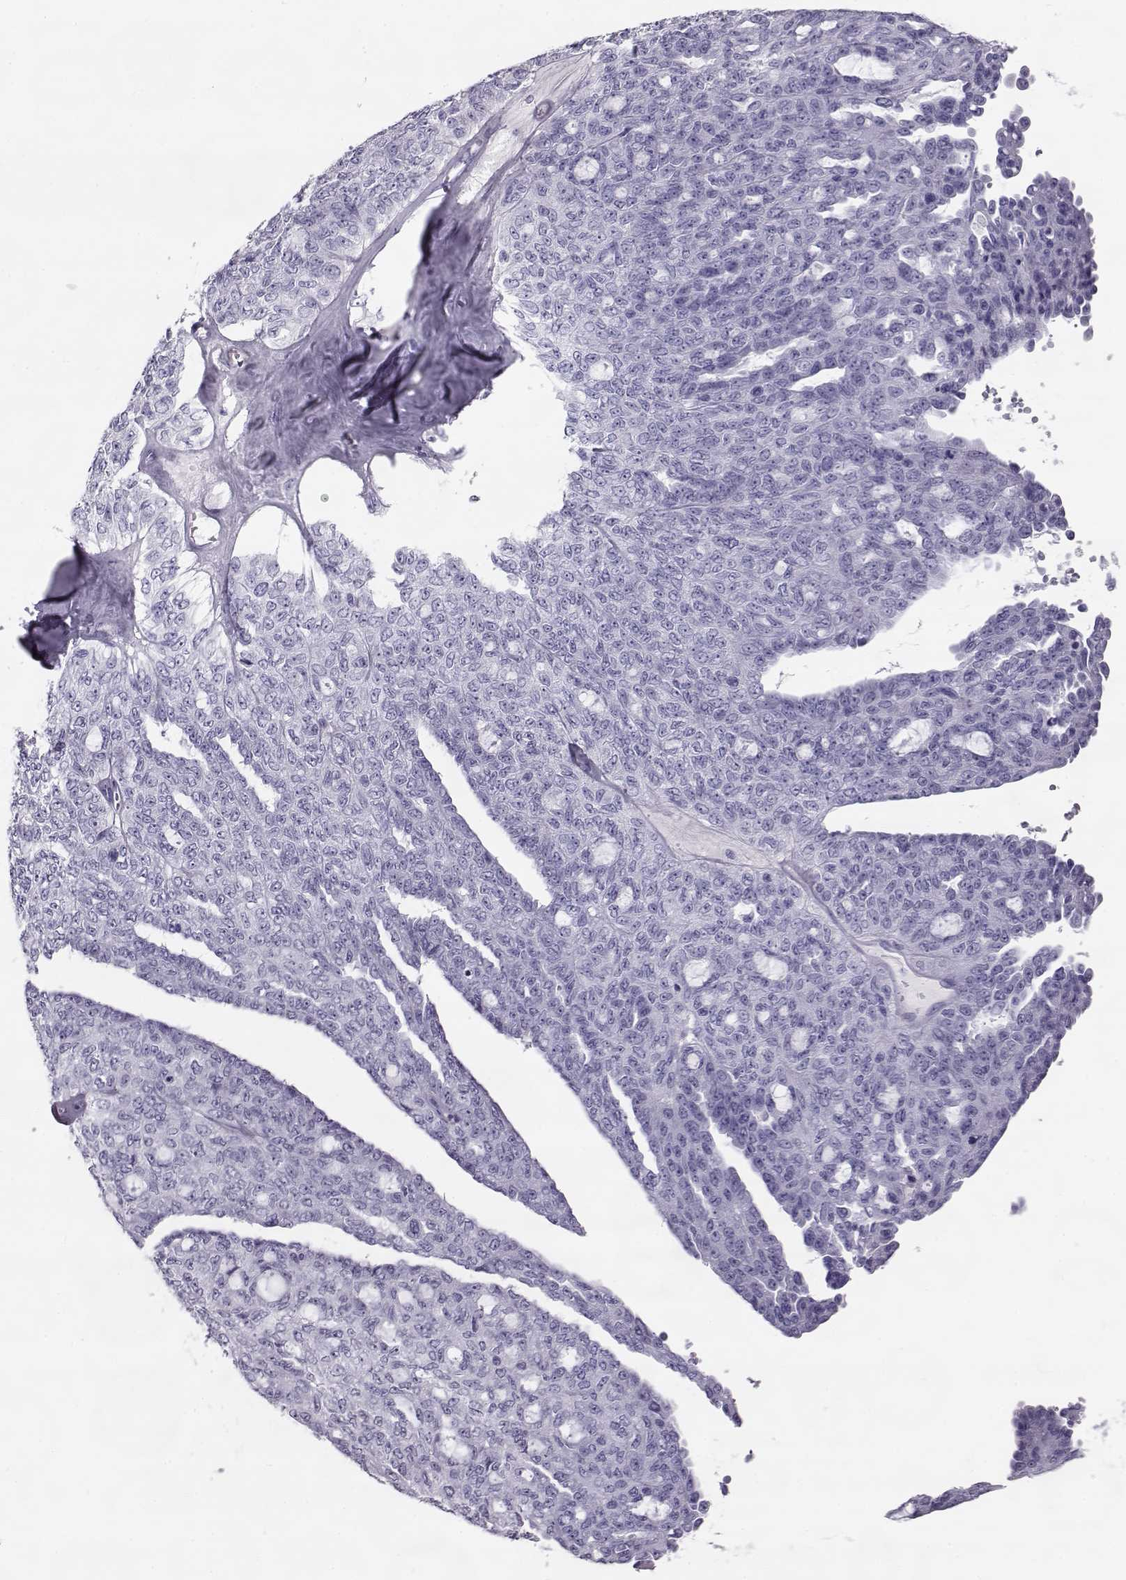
{"staining": {"intensity": "negative", "quantity": "none", "location": "none"}, "tissue": "ovarian cancer", "cell_type": "Tumor cells", "image_type": "cancer", "snomed": [{"axis": "morphology", "description": "Cystadenocarcinoma, serous, NOS"}, {"axis": "topography", "description": "Ovary"}], "caption": "Ovarian serous cystadenocarcinoma was stained to show a protein in brown. There is no significant expression in tumor cells.", "gene": "RD3", "patient": {"sex": "female", "age": 71}}